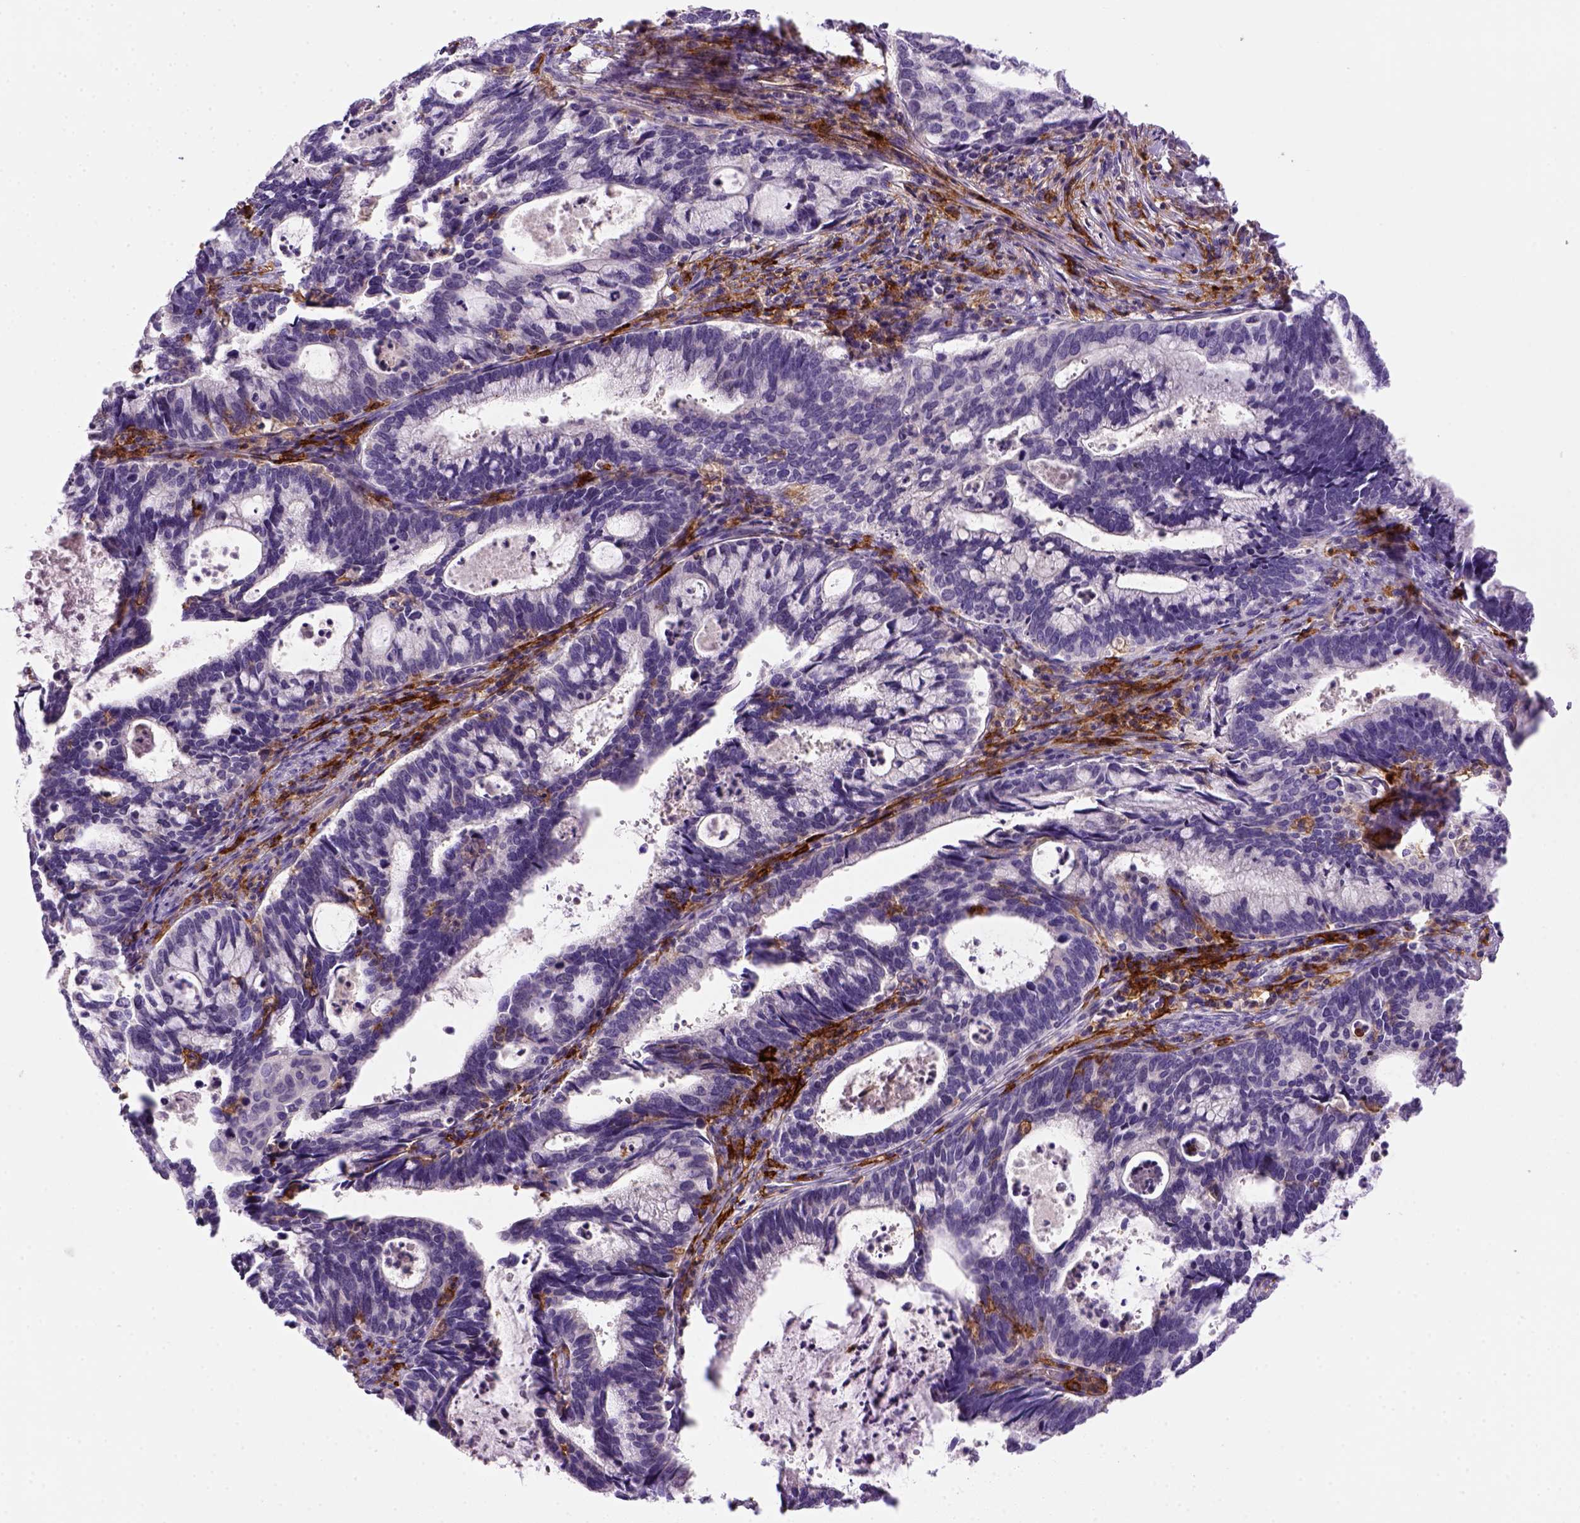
{"staining": {"intensity": "negative", "quantity": "none", "location": "none"}, "tissue": "cervical cancer", "cell_type": "Tumor cells", "image_type": "cancer", "snomed": [{"axis": "morphology", "description": "Adenocarcinoma, NOS"}, {"axis": "topography", "description": "Cervix"}], "caption": "Tumor cells are negative for brown protein staining in cervical cancer.", "gene": "CD14", "patient": {"sex": "female", "age": 42}}